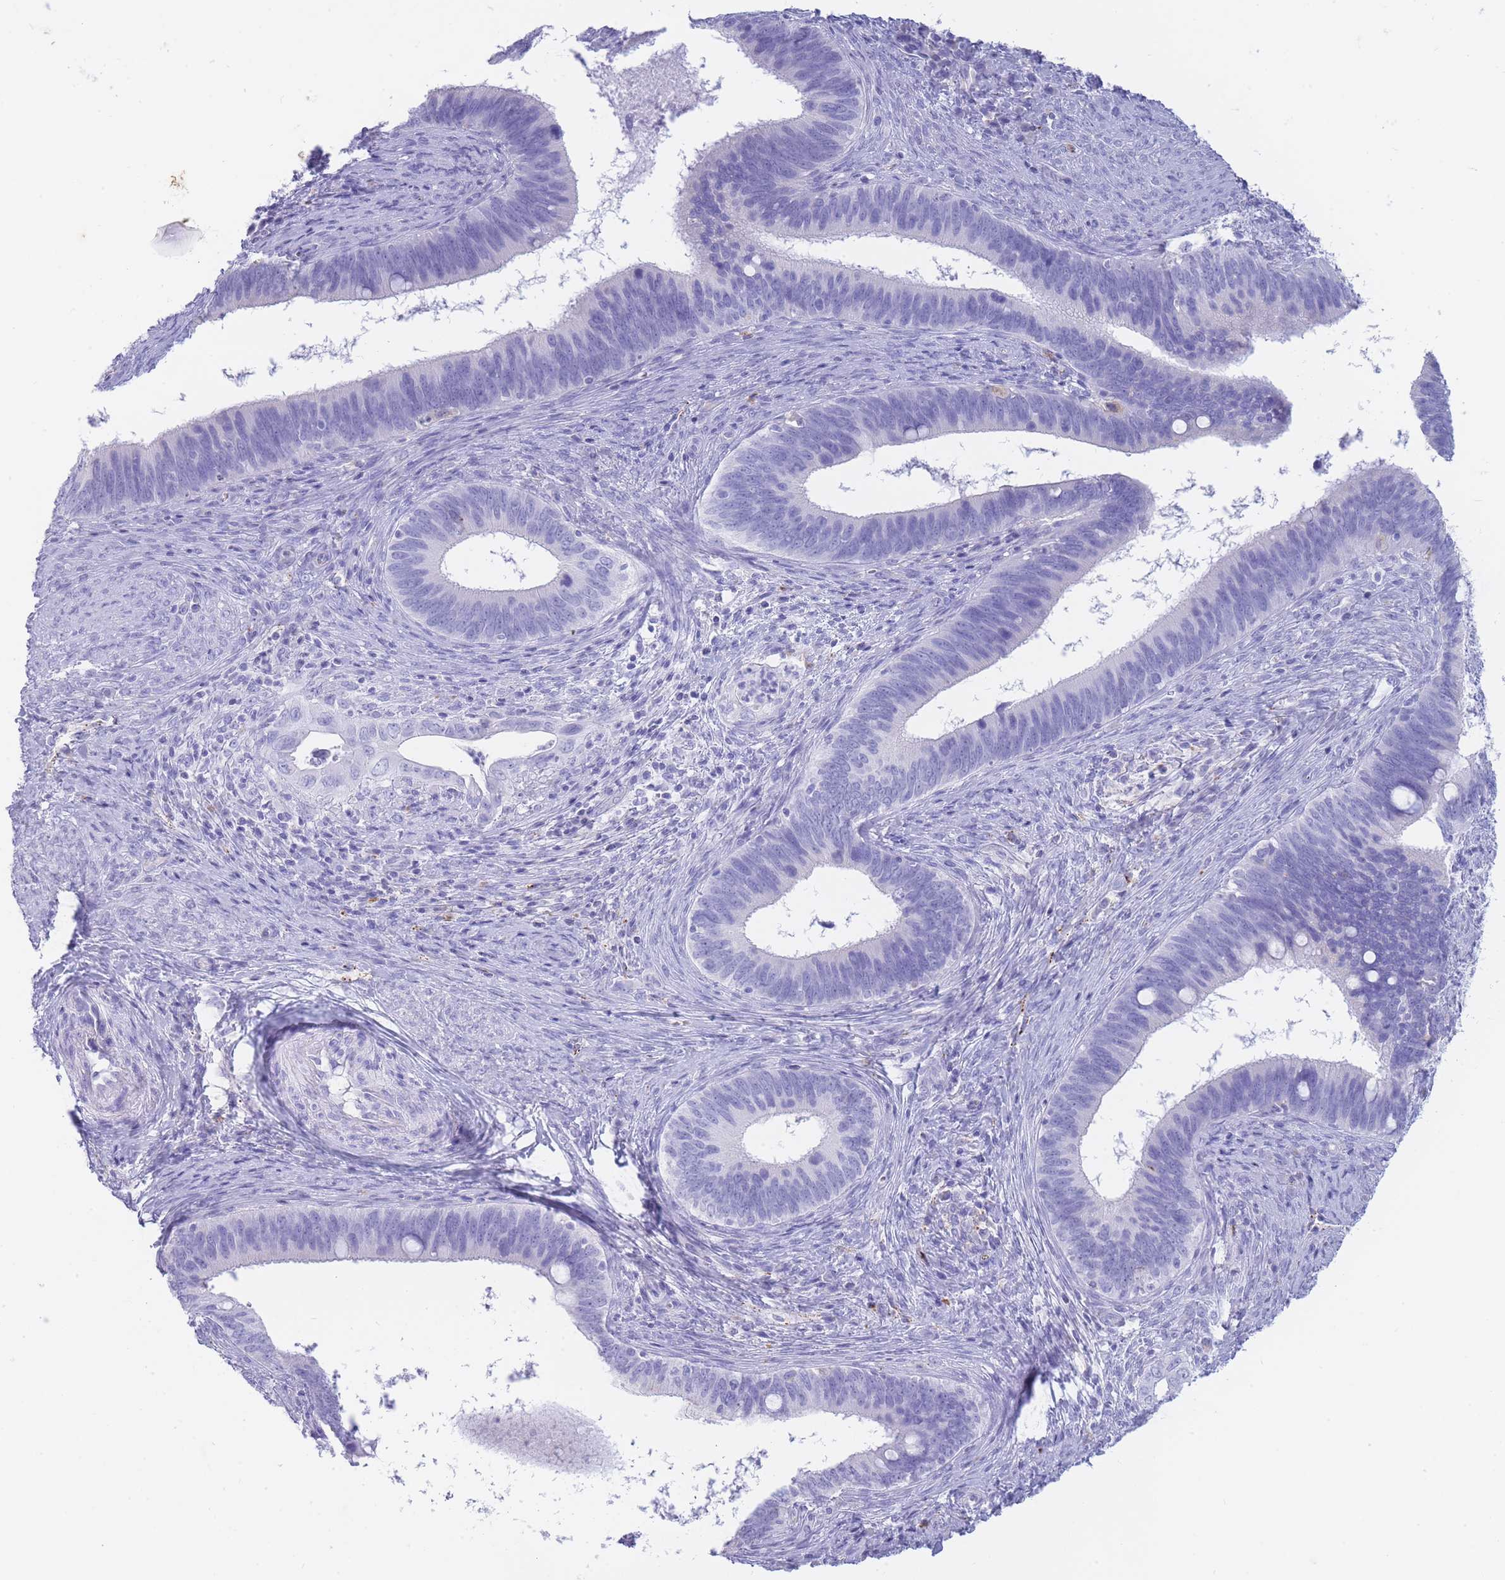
{"staining": {"intensity": "negative", "quantity": "none", "location": "none"}, "tissue": "cervical cancer", "cell_type": "Tumor cells", "image_type": "cancer", "snomed": [{"axis": "morphology", "description": "Adenocarcinoma, NOS"}, {"axis": "topography", "description": "Cervix"}], "caption": "Cervical cancer was stained to show a protein in brown. There is no significant expression in tumor cells. The staining is performed using DAB brown chromogen with nuclei counter-stained in using hematoxylin.", "gene": "GAA", "patient": {"sex": "female", "age": 42}}